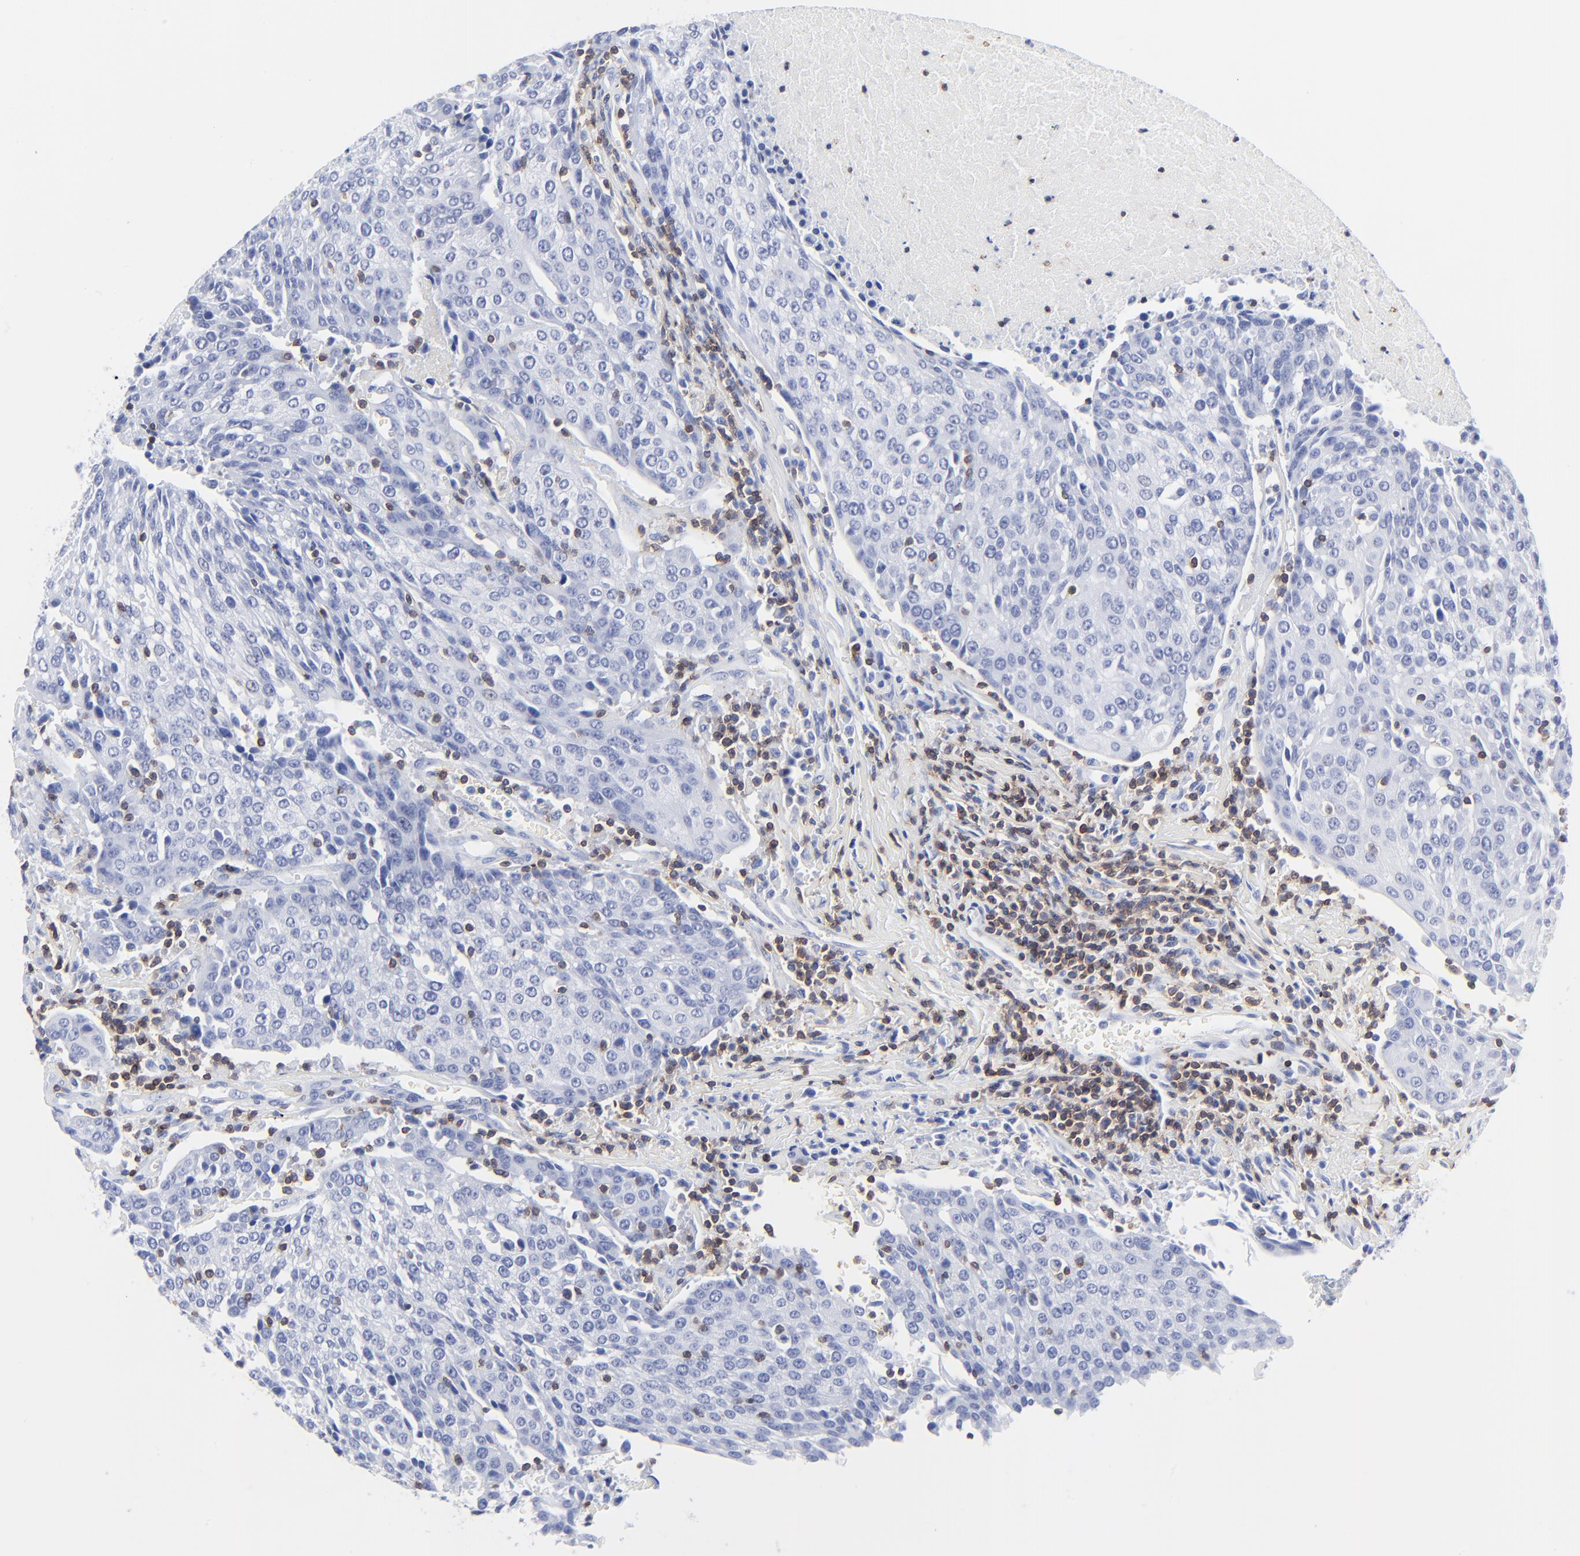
{"staining": {"intensity": "negative", "quantity": "none", "location": "none"}, "tissue": "urothelial cancer", "cell_type": "Tumor cells", "image_type": "cancer", "snomed": [{"axis": "morphology", "description": "Urothelial carcinoma, High grade"}, {"axis": "topography", "description": "Urinary bladder"}], "caption": "A high-resolution image shows IHC staining of high-grade urothelial carcinoma, which exhibits no significant positivity in tumor cells. The staining was performed using DAB (3,3'-diaminobenzidine) to visualize the protein expression in brown, while the nuclei were stained in blue with hematoxylin (Magnification: 20x).", "gene": "LCK", "patient": {"sex": "female", "age": 85}}